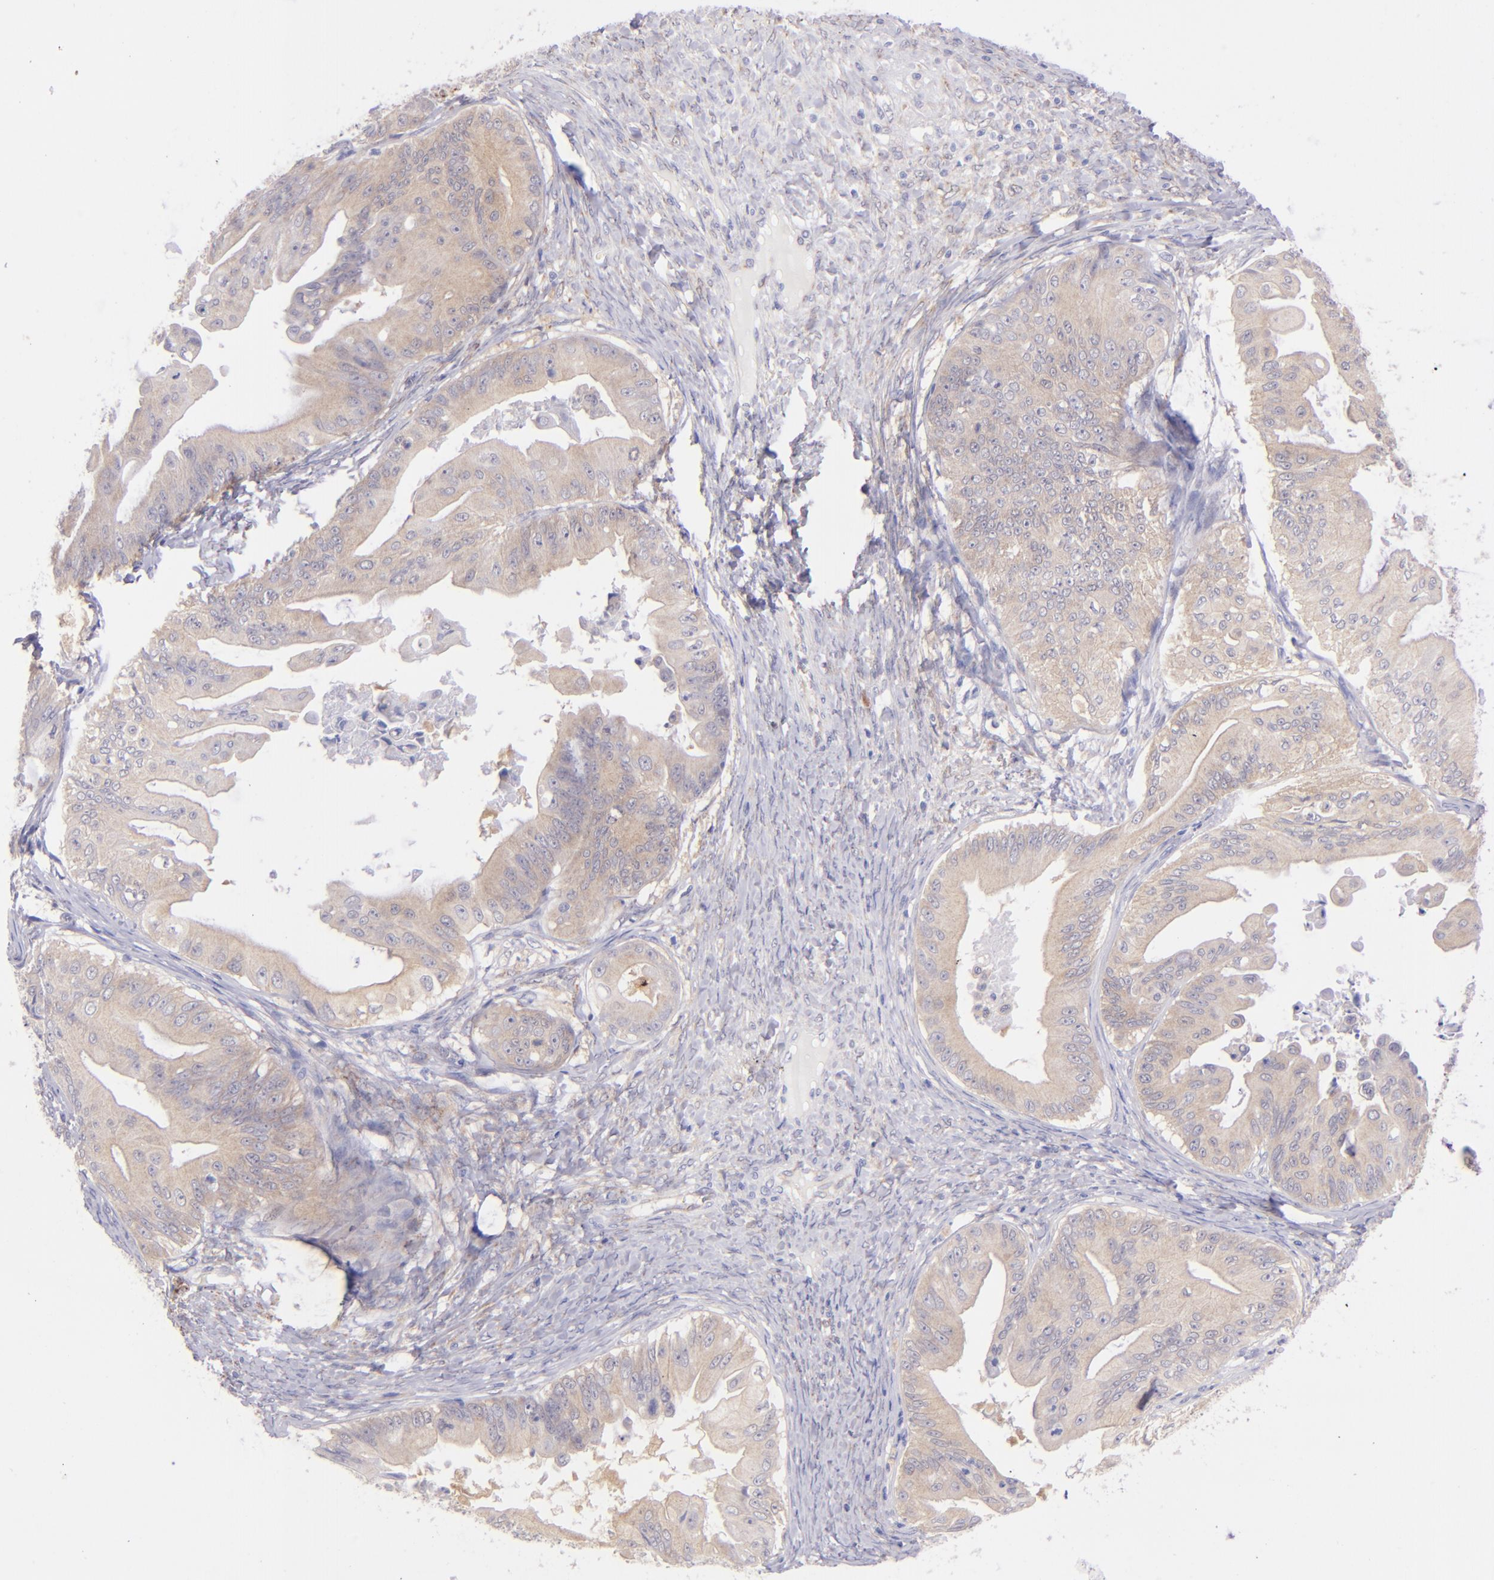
{"staining": {"intensity": "weak", "quantity": ">75%", "location": "cytoplasmic/membranous"}, "tissue": "ovarian cancer", "cell_type": "Tumor cells", "image_type": "cancer", "snomed": [{"axis": "morphology", "description": "Cystadenocarcinoma, mucinous, NOS"}, {"axis": "topography", "description": "Ovary"}], "caption": "The photomicrograph shows staining of ovarian cancer, revealing weak cytoplasmic/membranous protein positivity (brown color) within tumor cells.", "gene": "SH2D4A", "patient": {"sex": "female", "age": 37}}